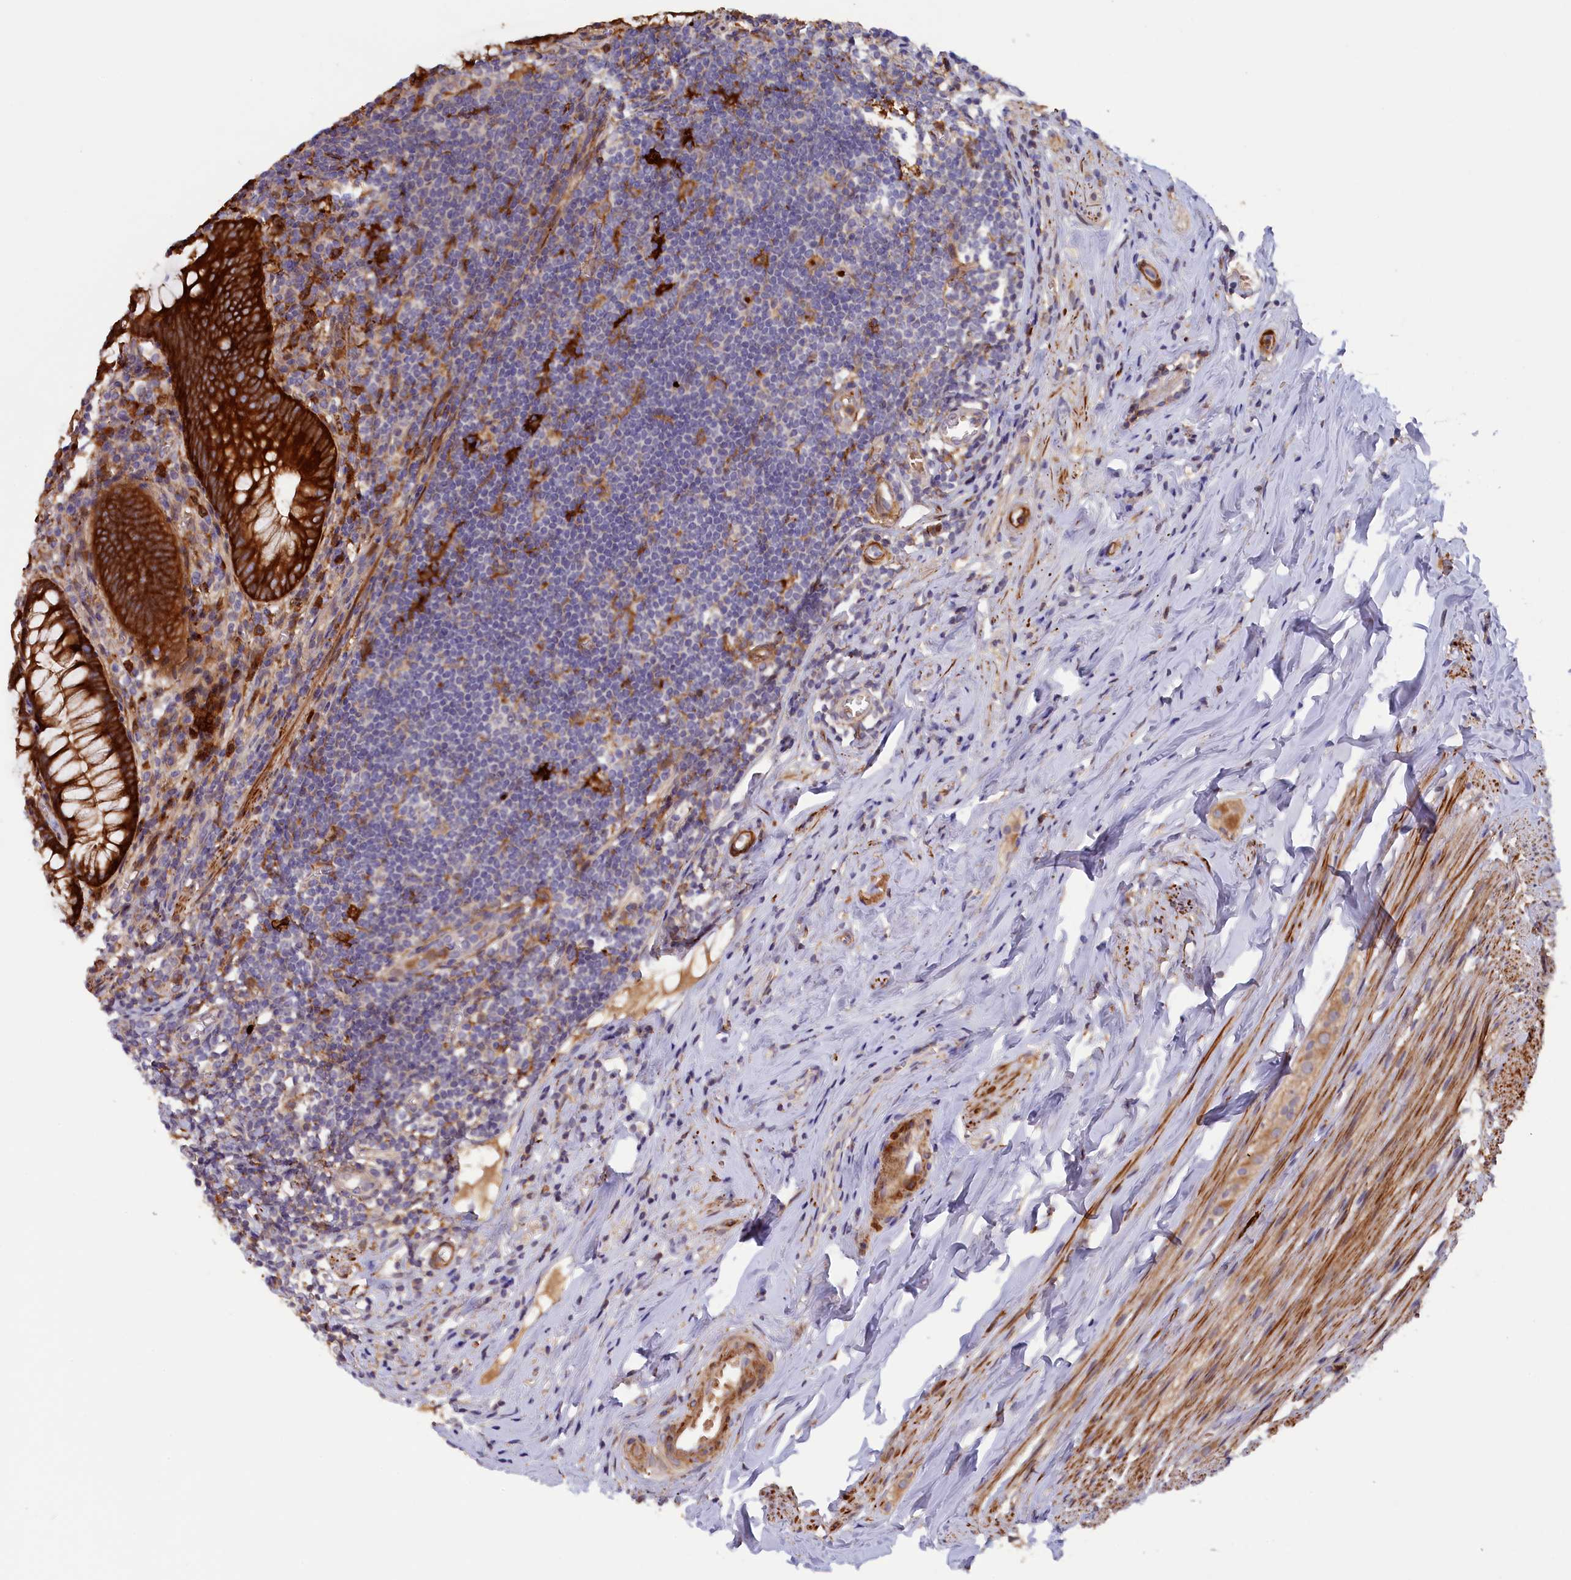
{"staining": {"intensity": "strong", "quantity": ">75%", "location": "cytoplasmic/membranous"}, "tissue": "appendix", "cell_type": "Glandular cells", "image_type": "normal", "snomed": [{"axis": "morphology", "description": "Normal tissue, NOS"}, {"axis": "topography", "description": "Appendix"}], "caption": "About >75% of glandular cells in unremarkable human appendix exhibit strong cytoplasmic/membranous protein positivity as visualized by brown immunohistochemical staining.", "gene": "FERMT1", "patient": {"sex": "female", "age": 51}}